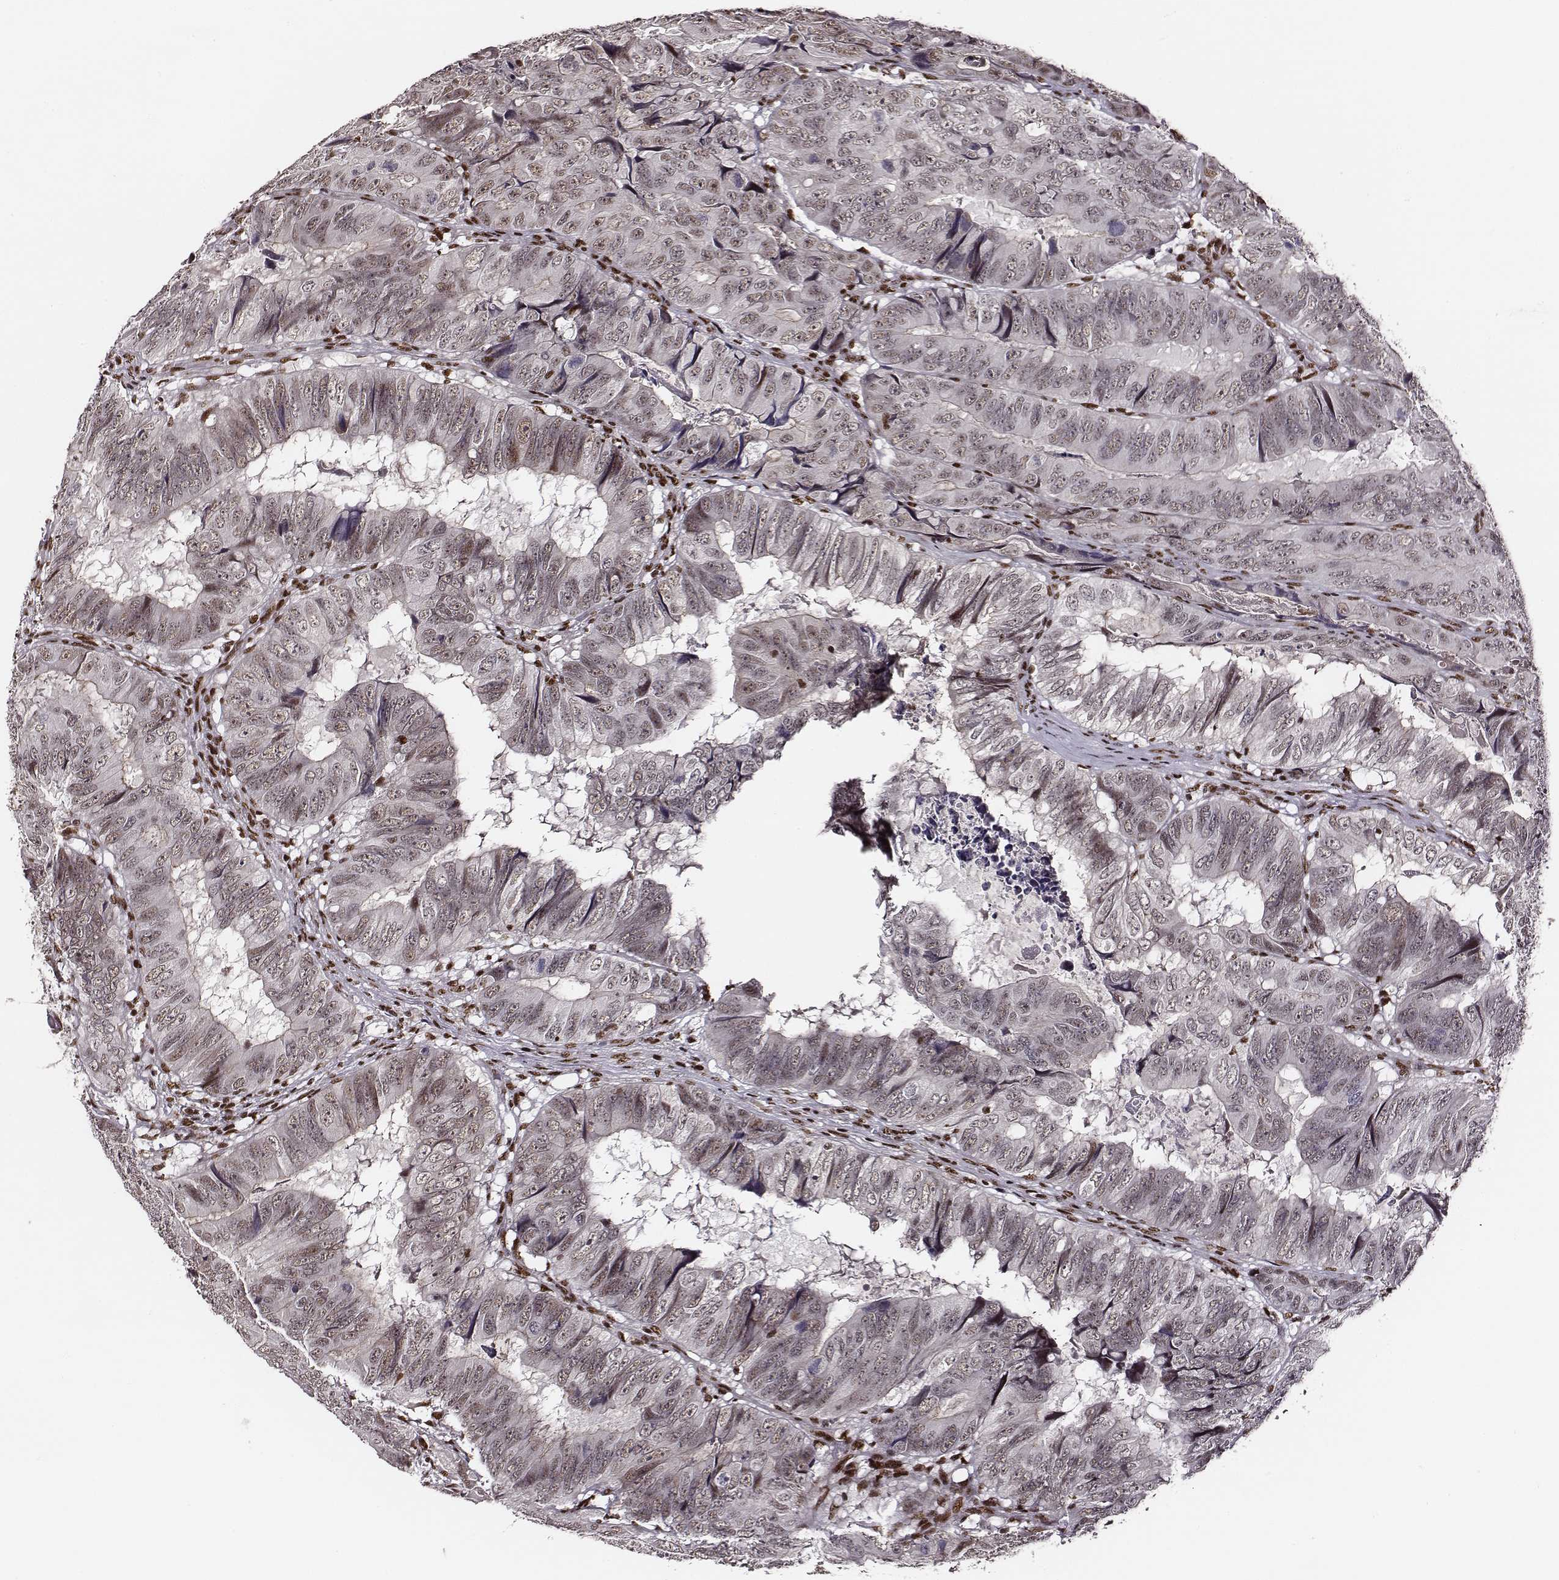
{"staining": {"intensity": "weak", "quantity": ">75%", "location": "nuclear"}, "tissue": "colorectal cancer", "cell_type": "Tumor cells", "image_type": "cancer", "snomed": [{"axis": "morphology", "description": "Adenocarcinoma, NOS"}, {"axis": "topography", "description": "Colon"}], "caption": "Human colorectal cancer stained with a protein marker displays weak staining in tumor cells.", "gene": "PPARA", "patient": {"sex": "male", "age": 79}}